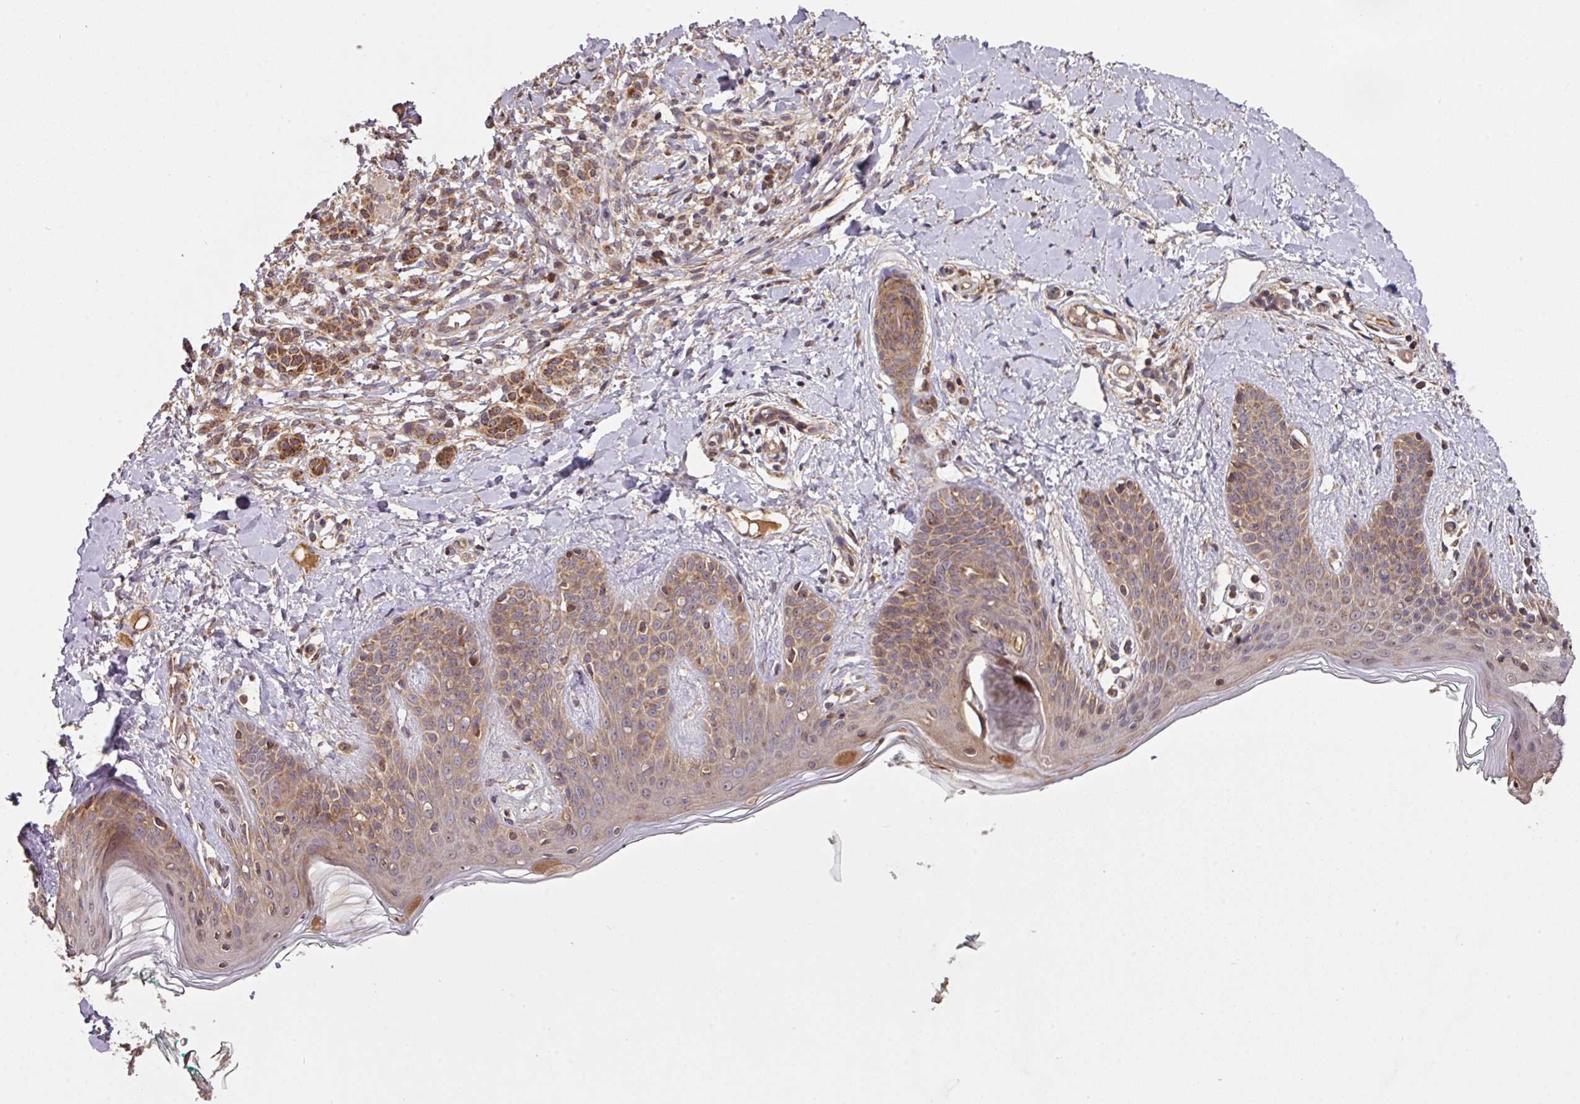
{"staining": {"intensity": "moderate", "quantity": ">75%", "location": "cytoplasmic/membranous"}, "tissue": "skin", "cell_type": "Fibroblasts", "image_type": "normal", "snomed": [{"axis": "morphology", "description": "Normal tissue, NOS"}, {"axis": "topography", "description": "Skin"}], "caption": "A histopathology image of human skin stained for a protein demonstrates moderate cytoplasmic/membranous brown staining in fibroblasts. The staining was performed using DAB to visualize the protein expression in brown, while the nuclei were stained in blue with hematoxylin (Magnification: 20x).", "gene": "MRRF", "patient": {"sex": "male", "age": 16}}